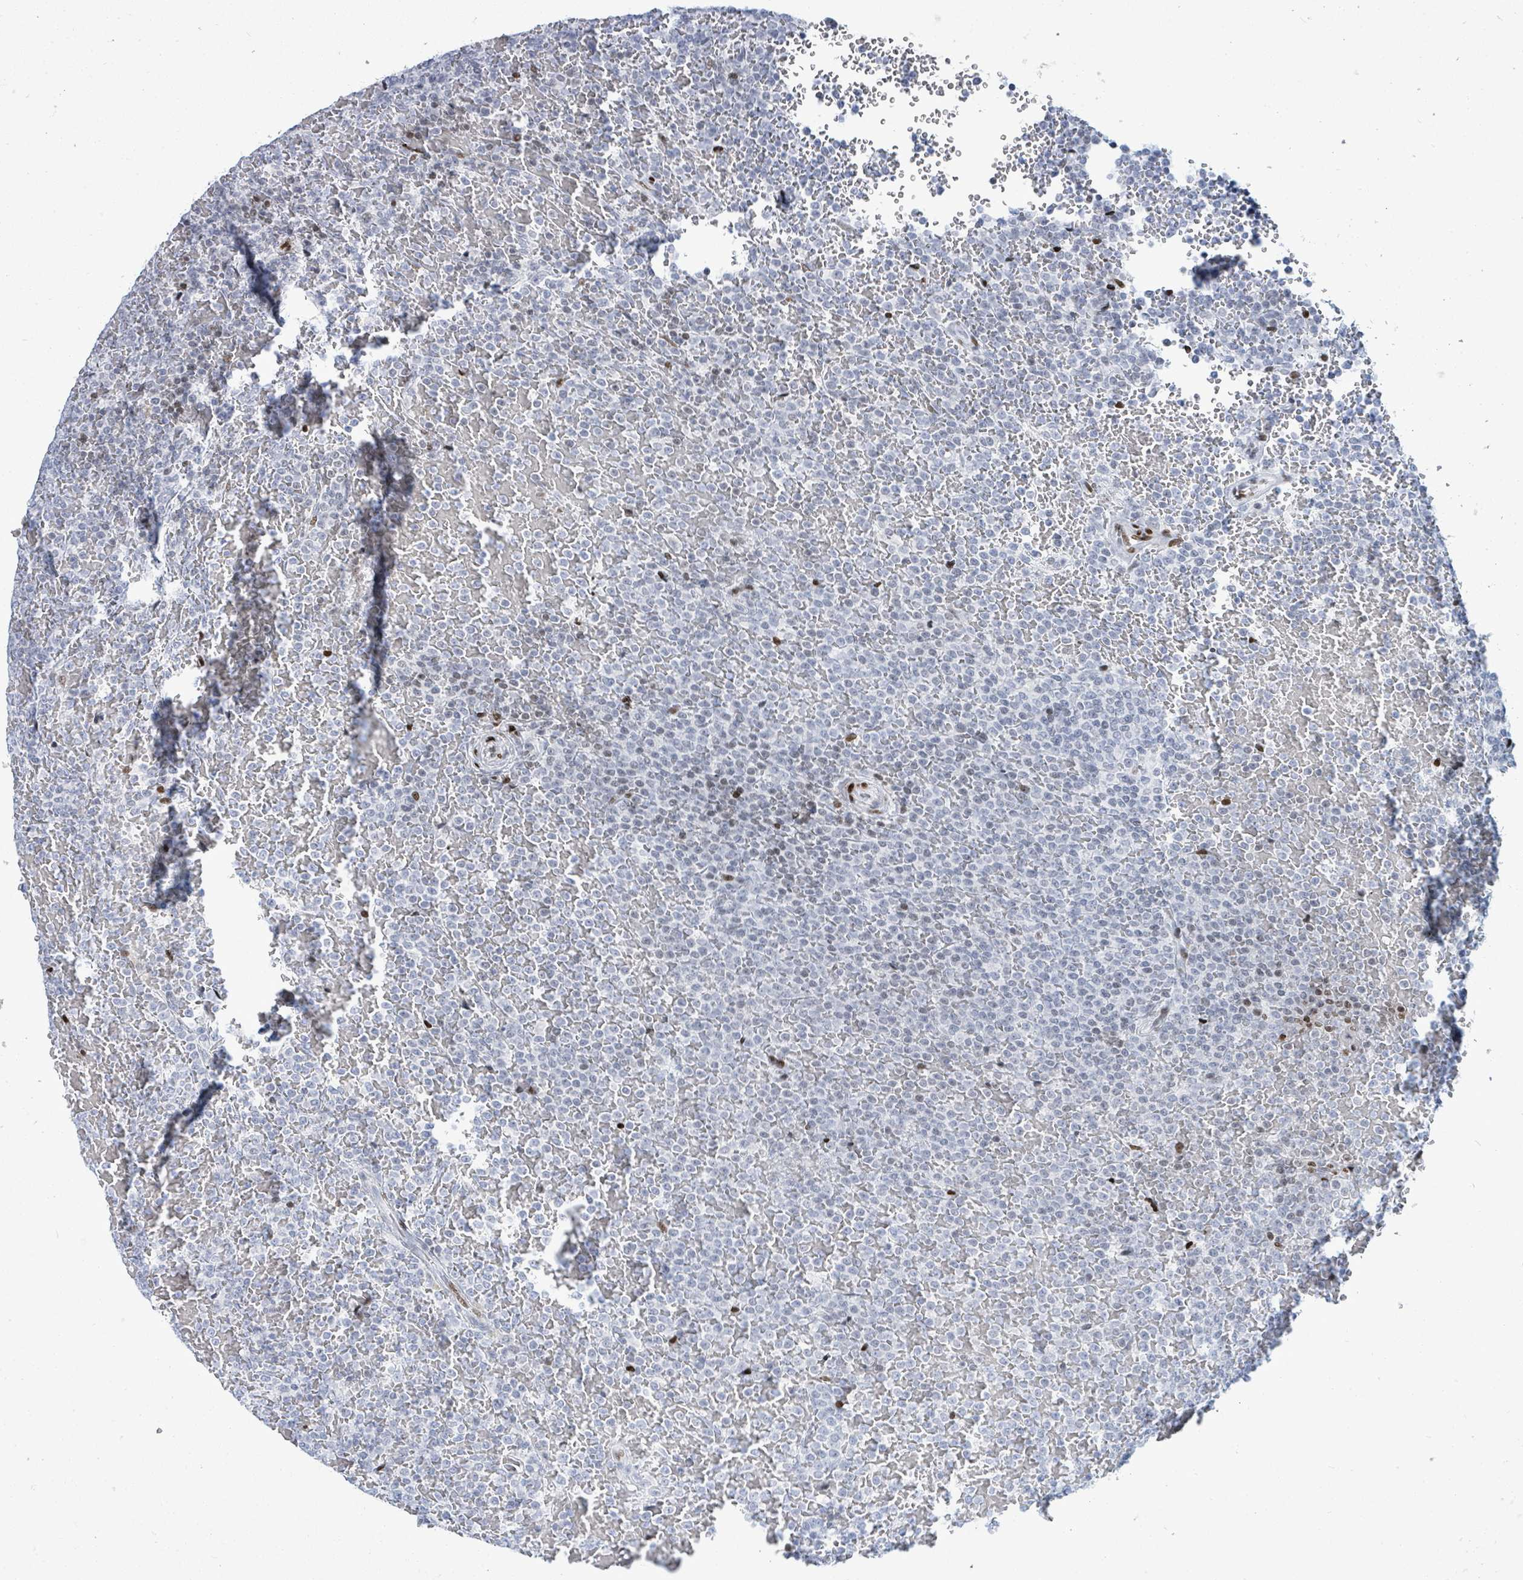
{"staining": {"intensity": "negative", "quantity": "none", "location": "none"}, "tissue": "lymphoma", "cell_type": "Tumor cells", "image_type": "cancer", "snomed": [{"axis": "morphology", "description": "Malignant lymphoma, non-Hodgkin's type, Low grade"}, {"axis": "topography", "description": "Spleen"}], "caption": "This photomicrograph is of lymphoma stained with immunohistochemistry (IHC) to label a protein in brown with the nuclei are counter-stained blue. There is no positivity in tumor cells.", "gene": "MALL", "patient": {"sex": "male", "age": 60}}